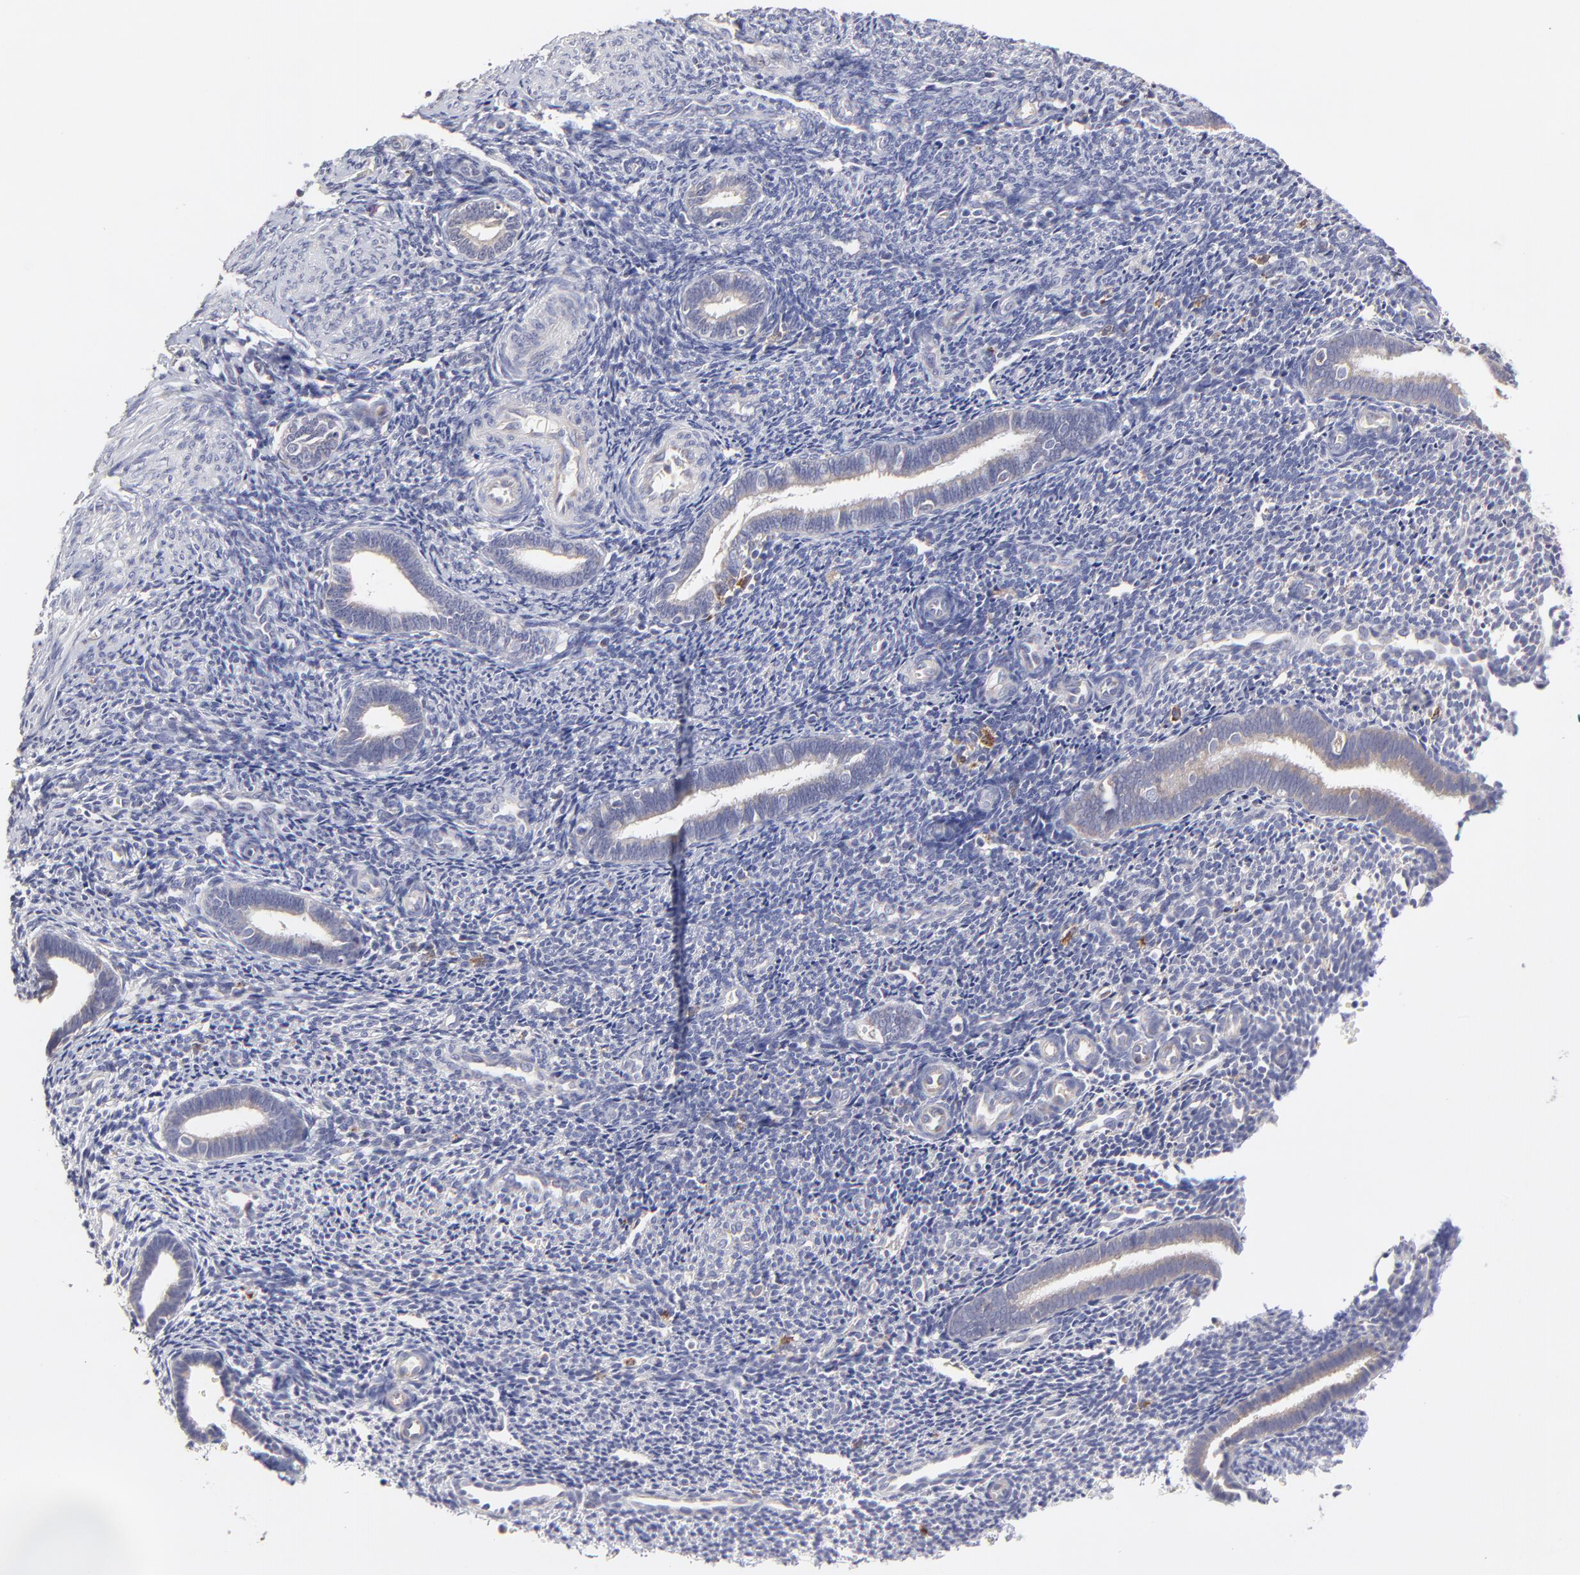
{"staining": {"intensity": "moderate", "quantity": "<25%", "location": "cytoplasmic/membranous"}, "tissue": "endometrium", "cell_type": "Cells in endometrial stroma", "image_type": "normal", "snomed": [{"axis": "morphology", "description": "Normal tissue, NOS"}, {"axis": "topography", "description": "Endometrium"}], "caption": "High-magnification brightfield microscopy of normal endometrium stained with DAB (3,3'-diaminobenzidine) (brown) and counterstained with hematoxylin (blue). cells in endometrial stroma exhibit moderate cytoplasmic/membranous positivity is appreciated in about<25% of cells.", "gene": "GCSAM", "patient": {"sex": "female", "age": 27}}